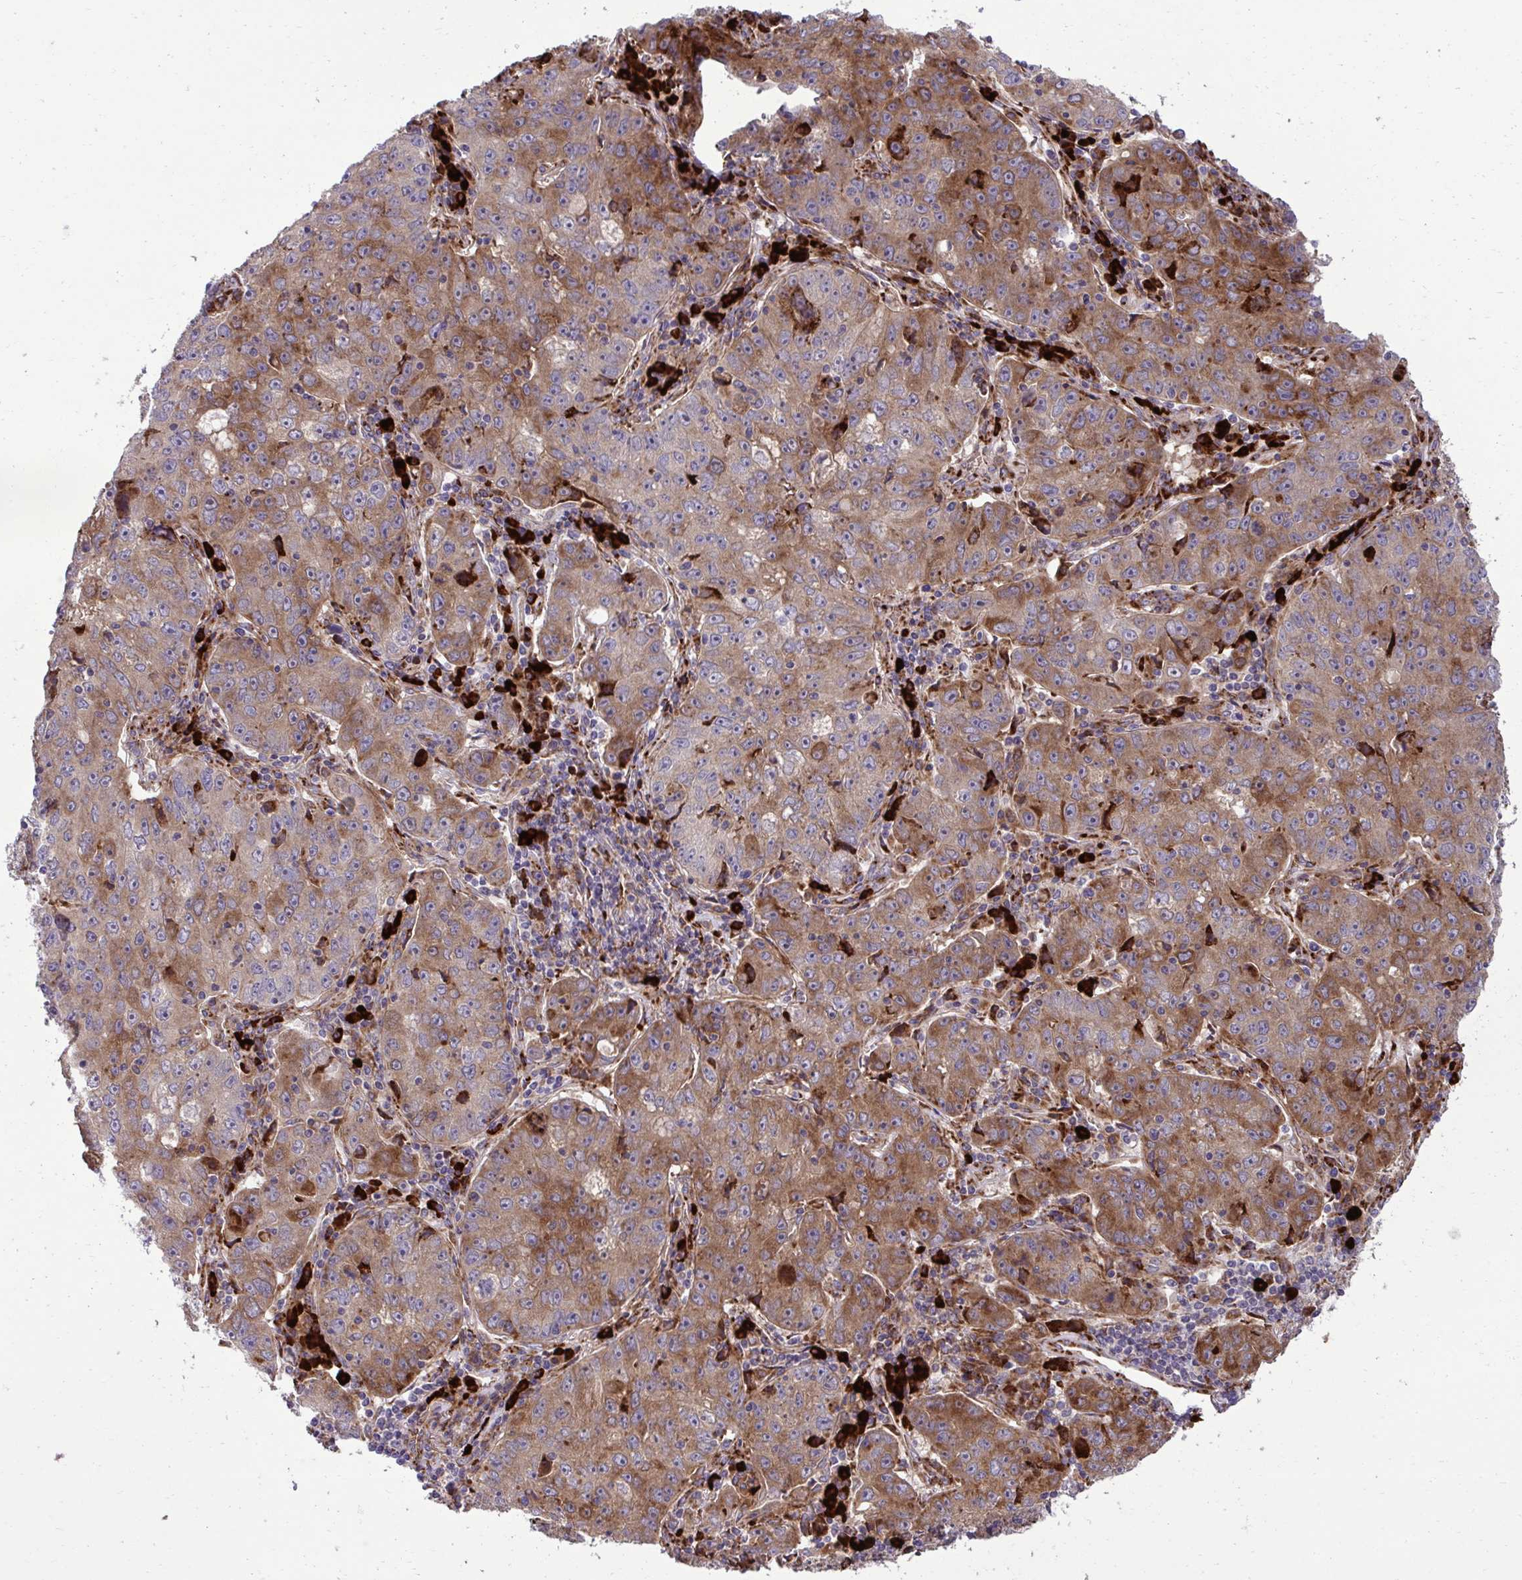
{"staining": {"intensity": "moderate", "quantity": ">75%", "location": "cytoplasmic/membranous"}, "tissue": "lung cancer", "cell_type": "Tumor cells", "image_type": "cancer", "snomed": [{"axis": "morphology", "description": "Normal morphology"}, {"axis": "morphology", "description": "Adenocarcinoma, NOS"}, {"axis": "topography", "description": "Lymph node"}, {"axis": "topography", "description": "Lung"}], "caption": "Immunohistochemistry image of adenocarcinoma (lung) stained for a protein (brown), which displays medium levels of moderate cytoplasmic/membranous positivity in about >75% of tumor cells.", "gene": "LIMS1", "patient": {"sex": "female", "age": 57}}